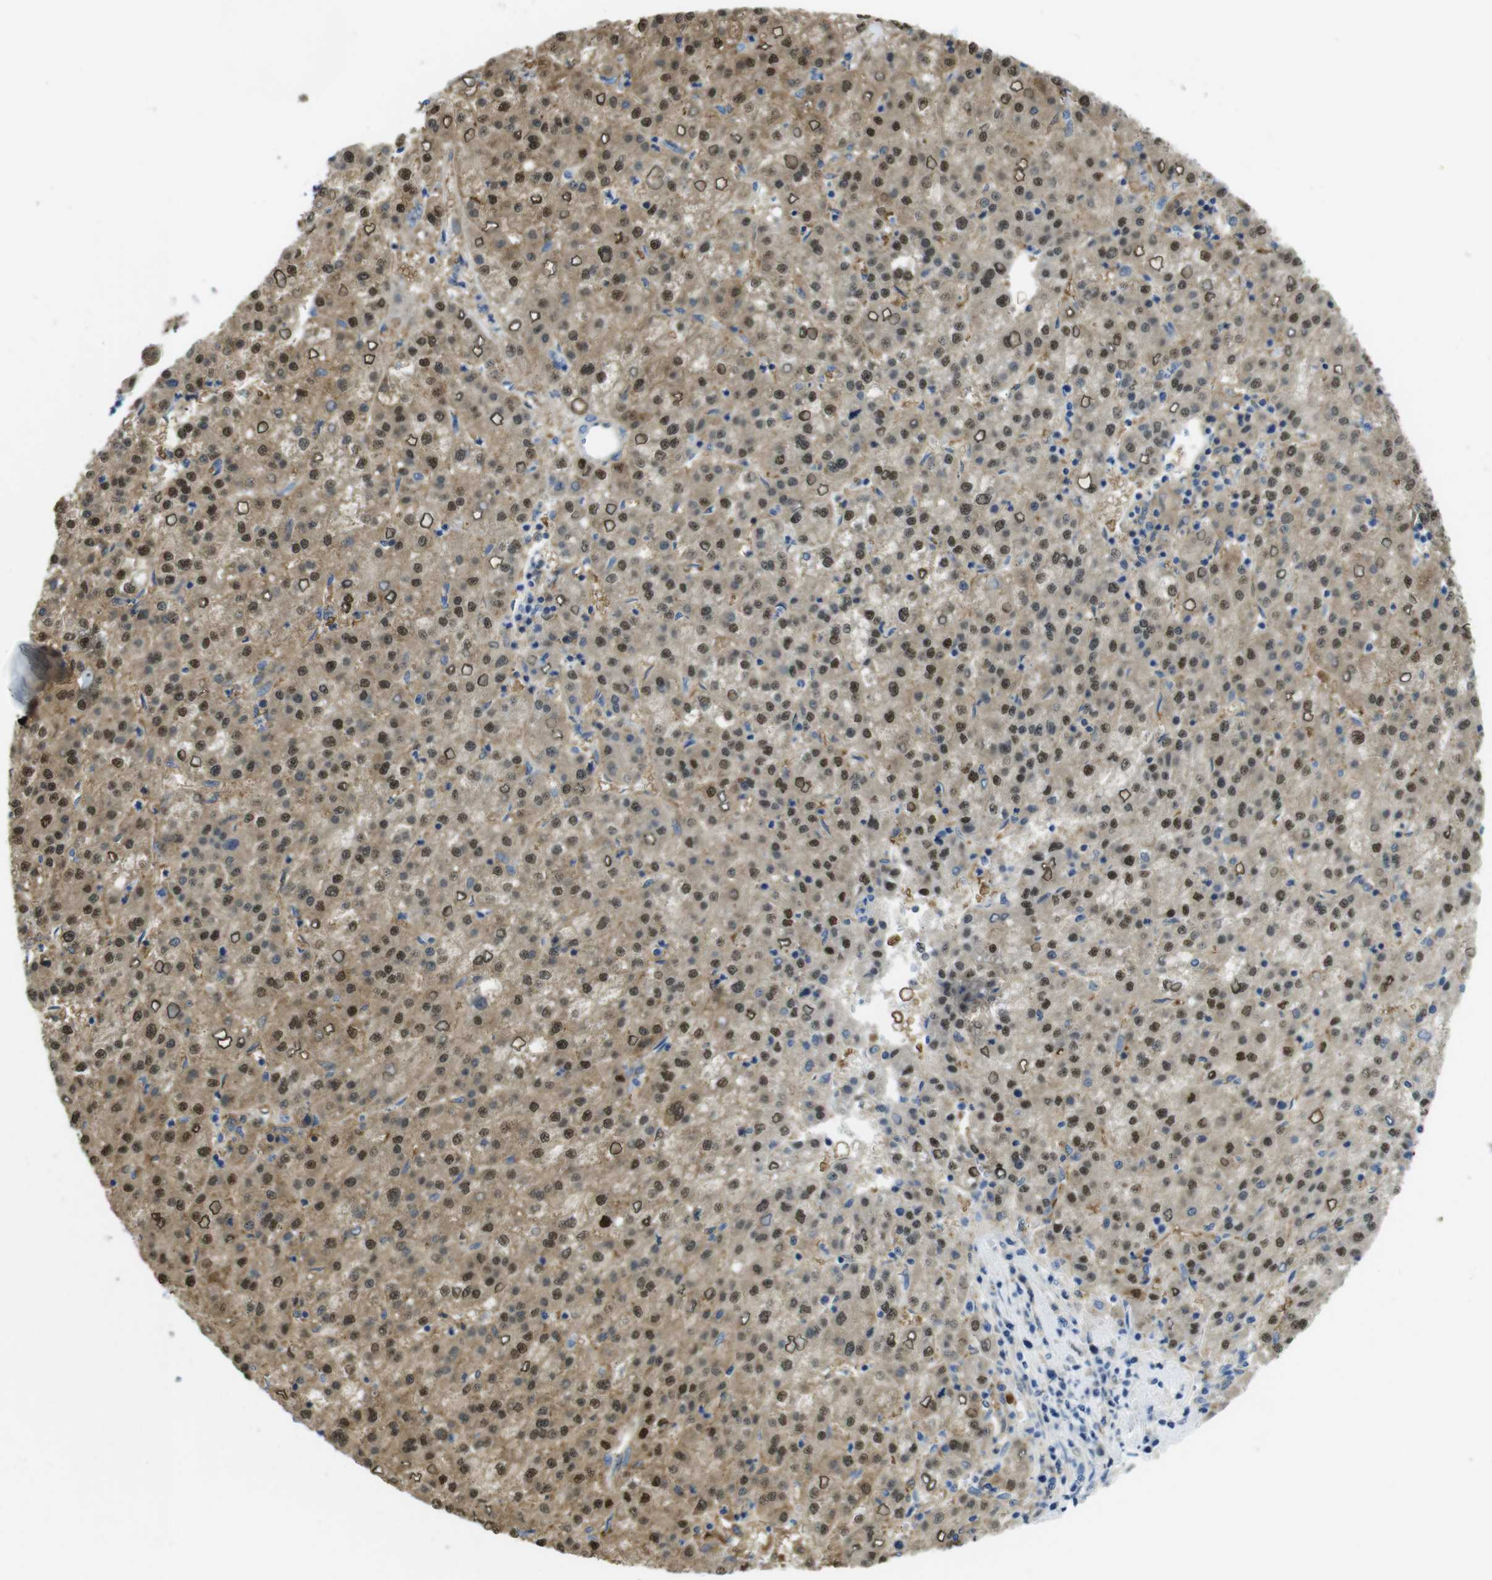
{"staining": {"intensity": "moderate", "quantity": ">75%", "location": "cytoplasmic/membranous,nuclear"}, "tissue": "liver cancer", "cell_type": "Tumor cells", "image_type": "cancer", "snomed": [{"axis": "morphology", "description": "Carcinoma, Hepatocellular, NOS"}, {"axis": "topography", "description": "Liver"}], "caption": "Hepatocellular carcinoma (liver) stained with a protein marker demonstrates moderate staining in tumor cells.", "gene": "ASIC5", "patient": {"sex": "female", "age": 58}}